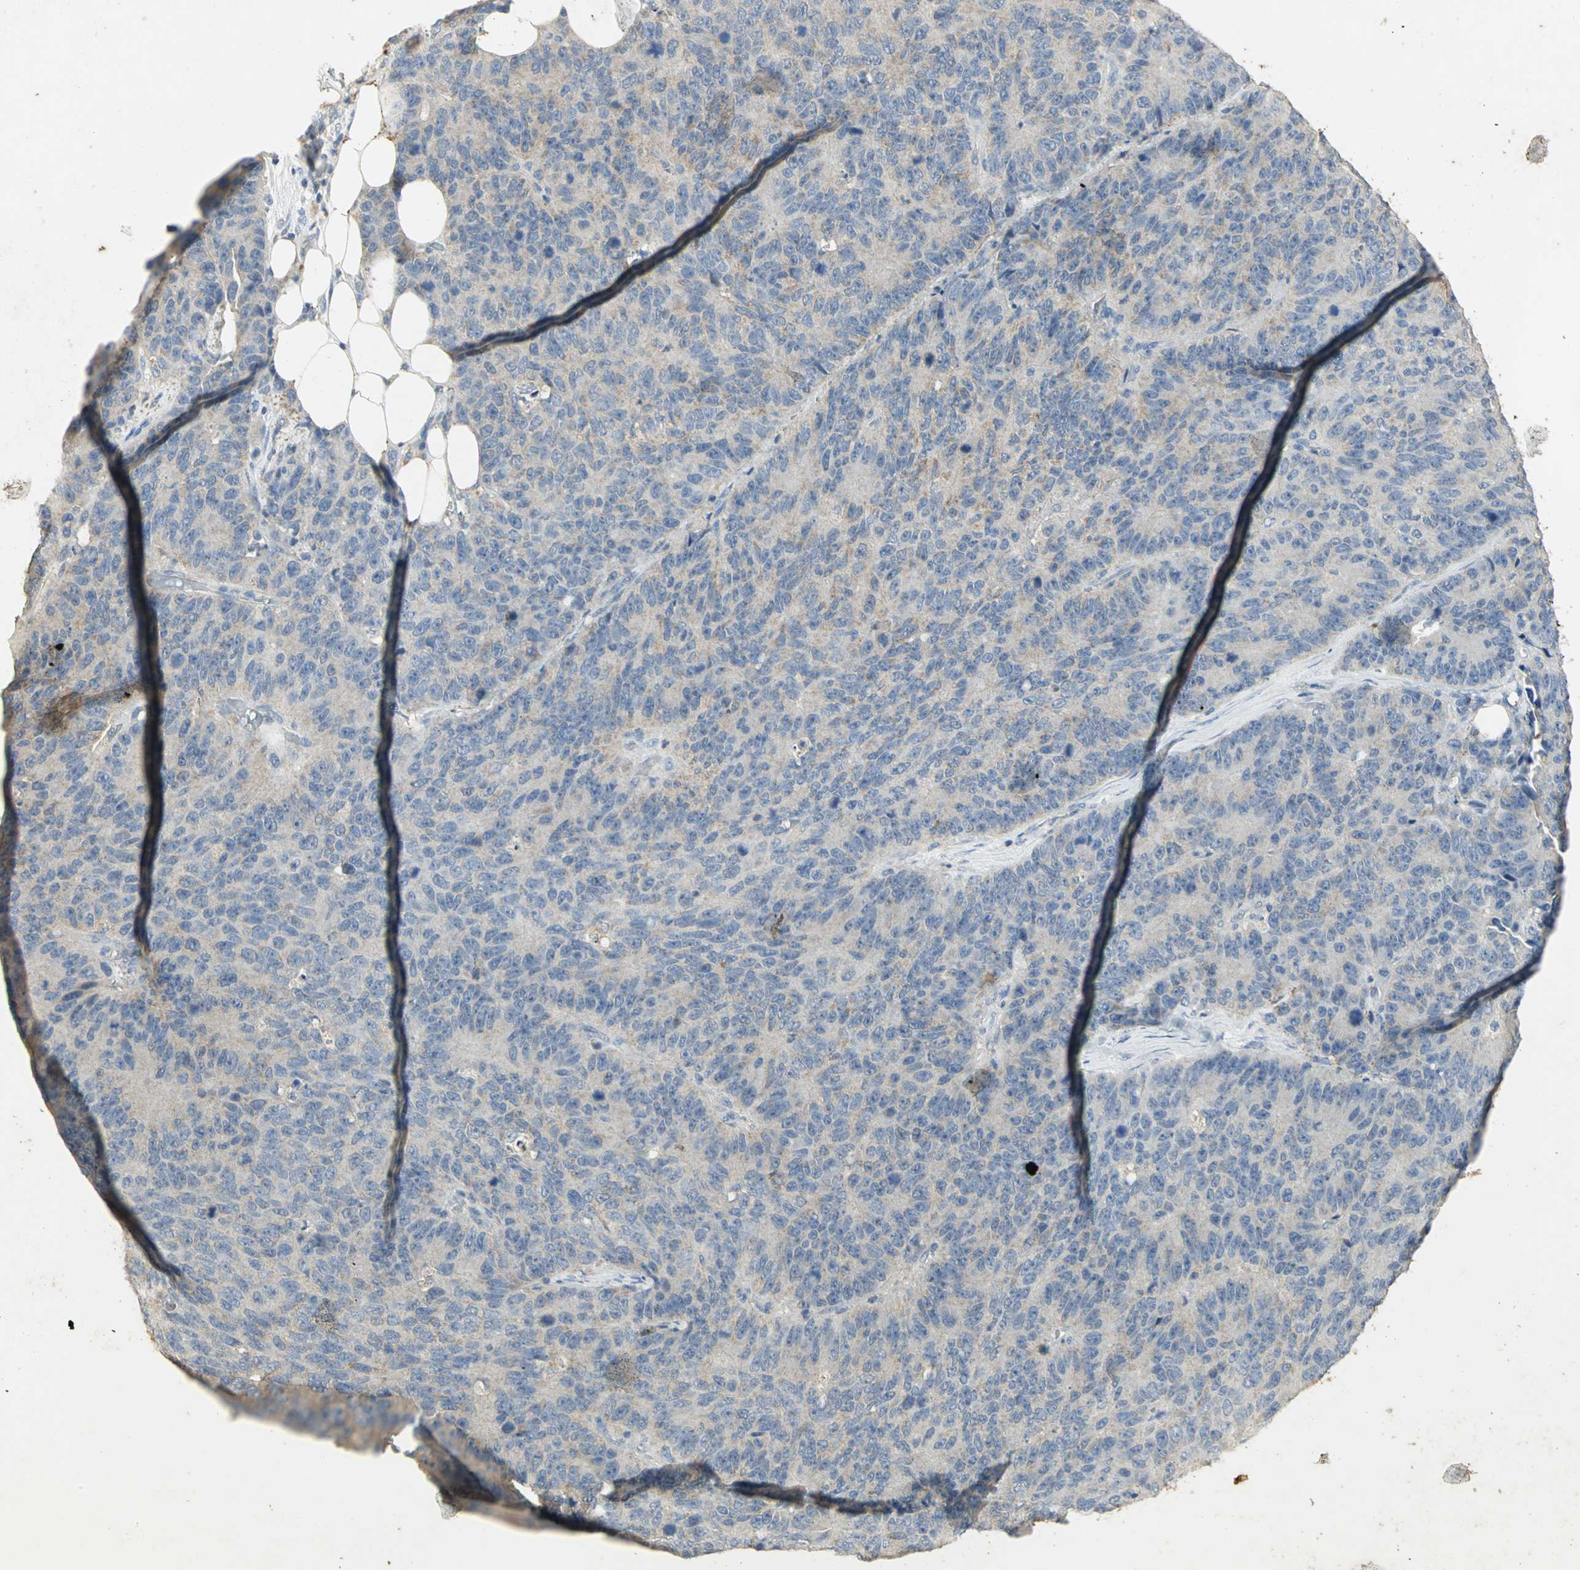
{"staining": {"intensity": "weak", "quantity": "25%-75%", "location": "cytoplasmic/membranous"}, "tissue": "colorectal cancer", "cell_type": "Tumor cells", "image_type": "cancer", "snomed": [{"axis": "morphology", "description": "Adenocarcinoma, NOS"}, {"axis": "topography", "description": "Colon"}], "caption": "Protein staining displays weak cytoplasmic/membranous staining in approximately 25%-75% of tumor cells in adenocarcinoma (colorectal).", "gene": "ASB9", "patient": {"sex": "female", "age": 86}}